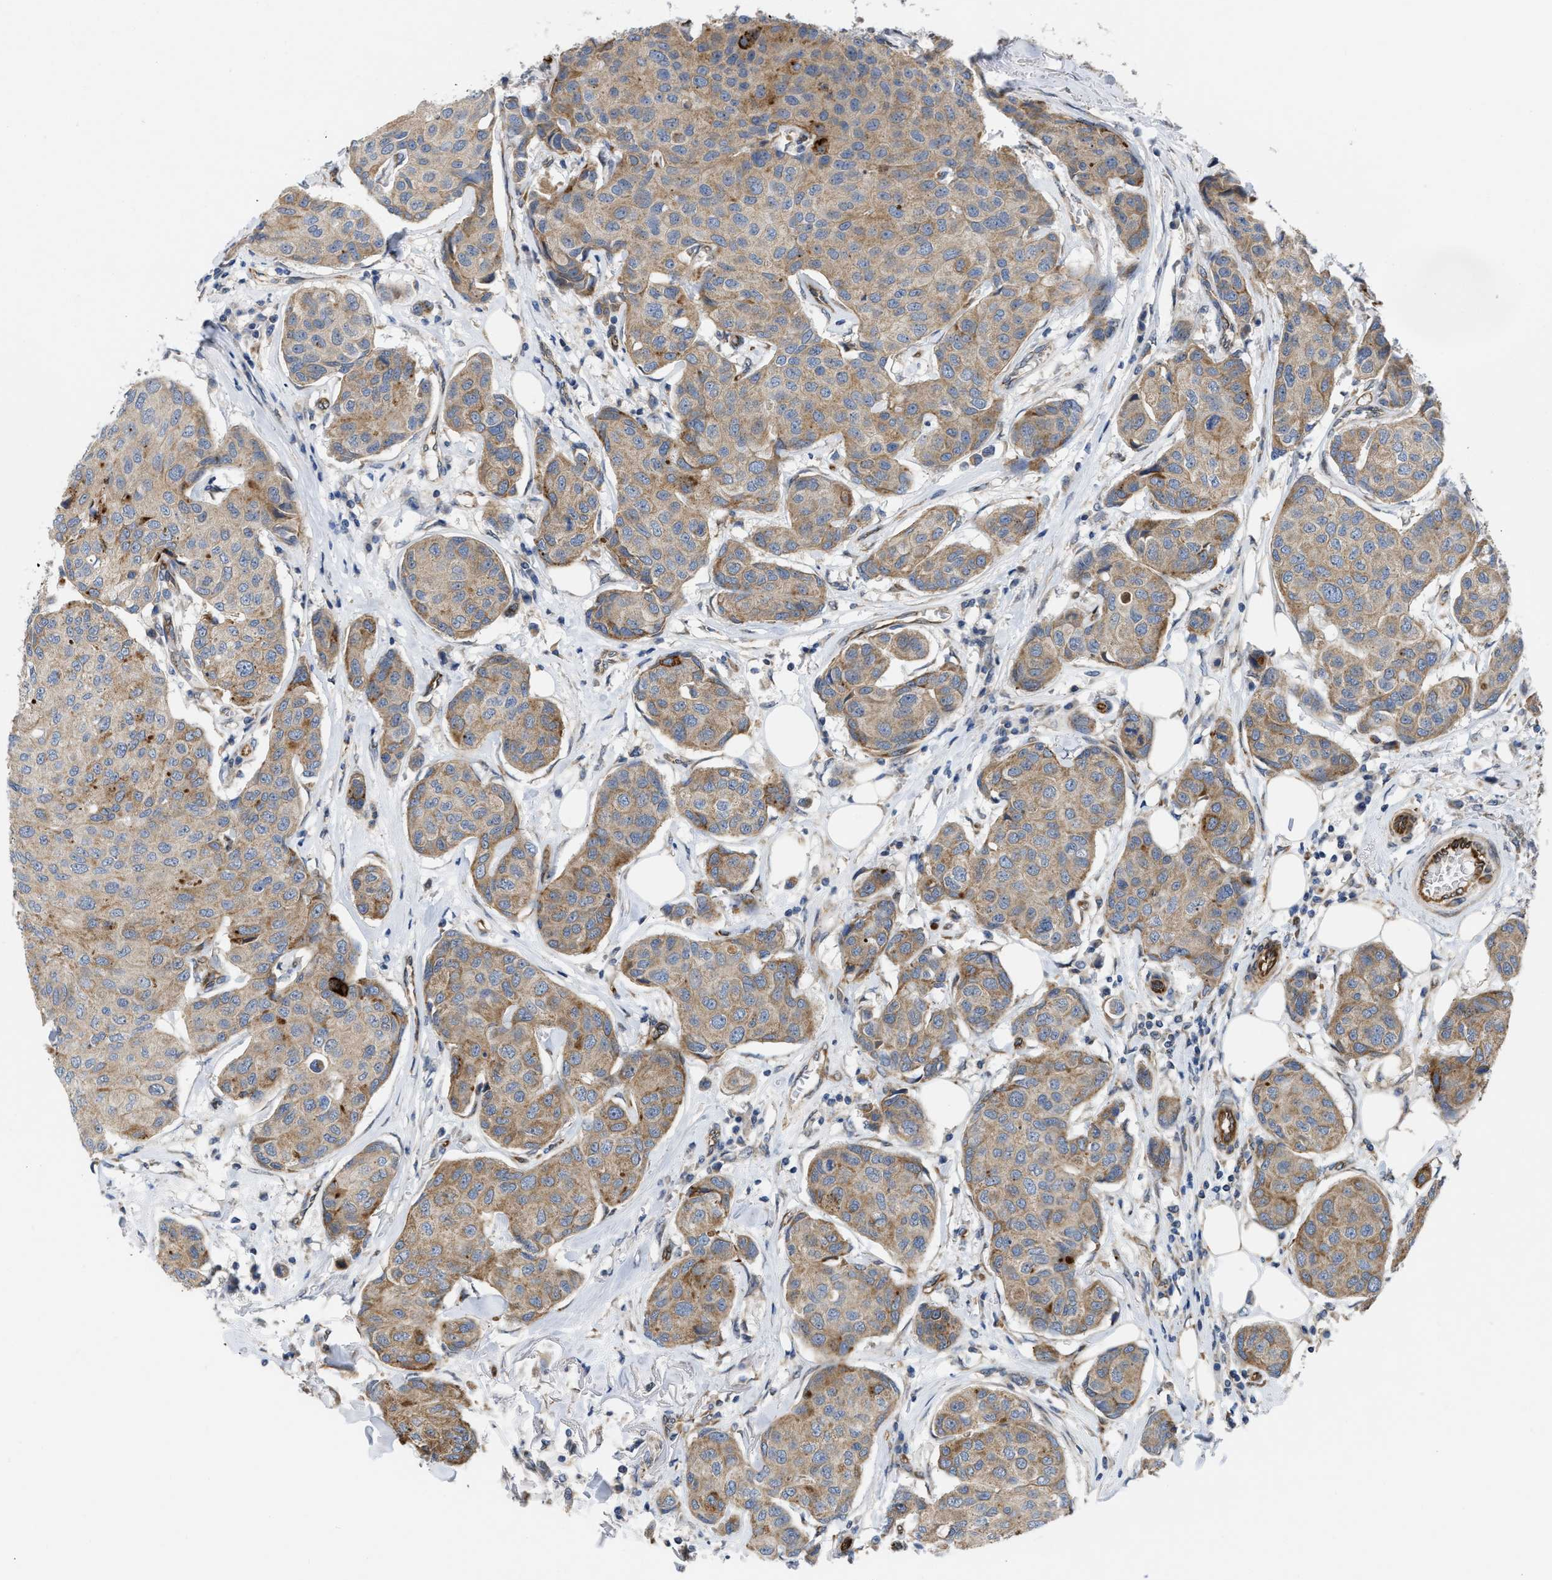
{"staining": {"intensity": "weak", "quantity": ">75%", "location": "cytoplasmic/membranous"}, "tissue": "breast cancer", "cell_type": "Tumor cells", "image_type": "cancer", "snomed": [{"axis": "morphology", "description": "Duct carcinoma"}, {"axis": "topography", "description": "Breast"}], "caption": "There is low levels of weak cytoplasmic/membranous staining in tumor cells of breast intraductal carcinoma, as demonstrated by immunohistochemical staining (brown color).", "gene": "EOGT", "patient": {"sex": "female", "age": 80}}